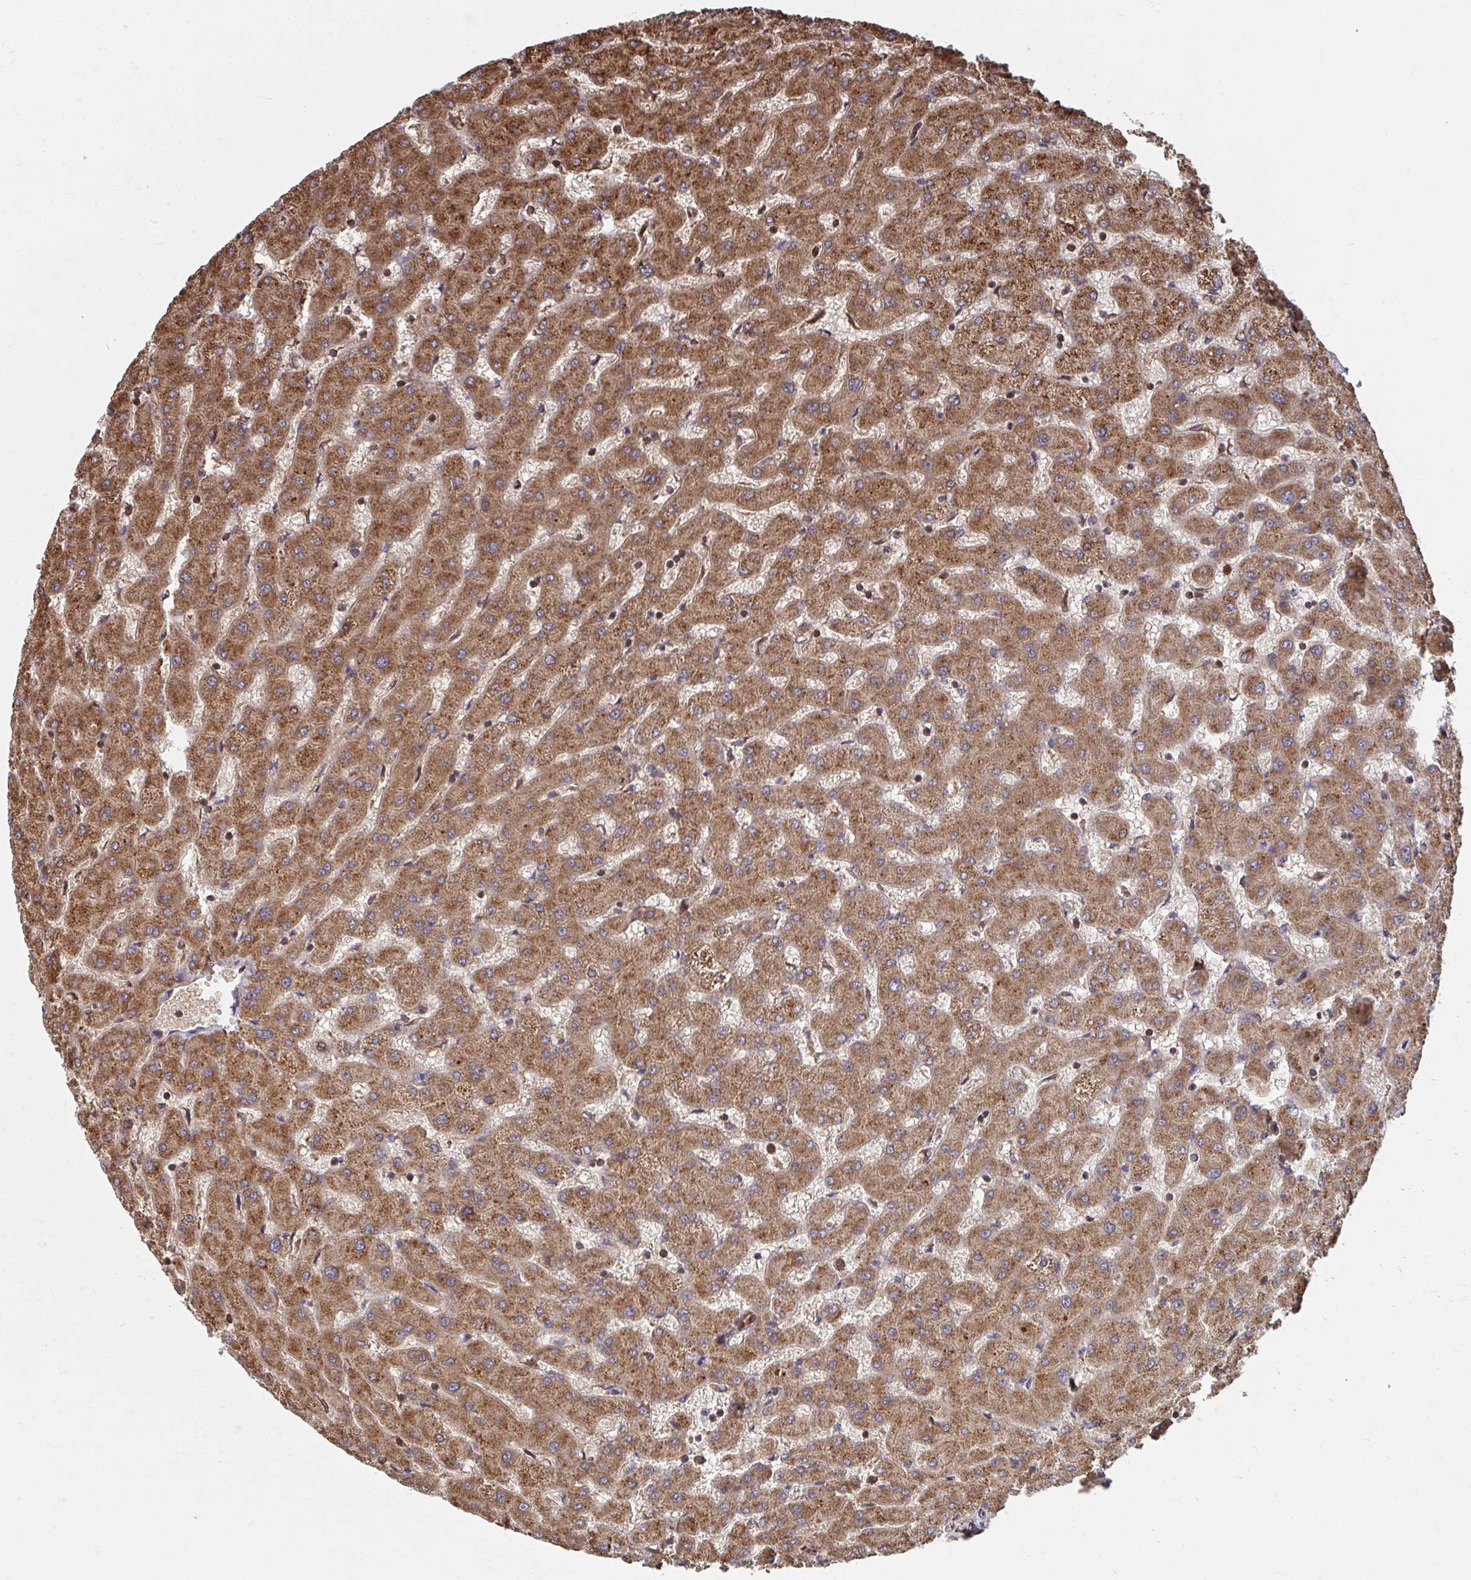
{"staining": {"intensity": "weak", "quantity": ">75%", "location": "cytoplasmic/membranous"}, "tissue": "liver", "cell_type": "Cholangiocytes", "image_type": "normal", "snomed": [{"axis": "morphology", "description": "Normal tissue, NOS"}, {"axis": "topography", "description": "Liver"}], "caption": "Protein expression analysis of normal liver shows weak cytoplasmic/membranous staining in approximately >75% of cholangiocytes. The staining was performed using DAB (3,3'-diaminobenzidine) to visualize the protein expression in brown, while the nuclei were stained in blue with hematoxylin (Magnification: 20x).", "gene": "FAM89A", "patient": {"sex": "female", "age": 63}}